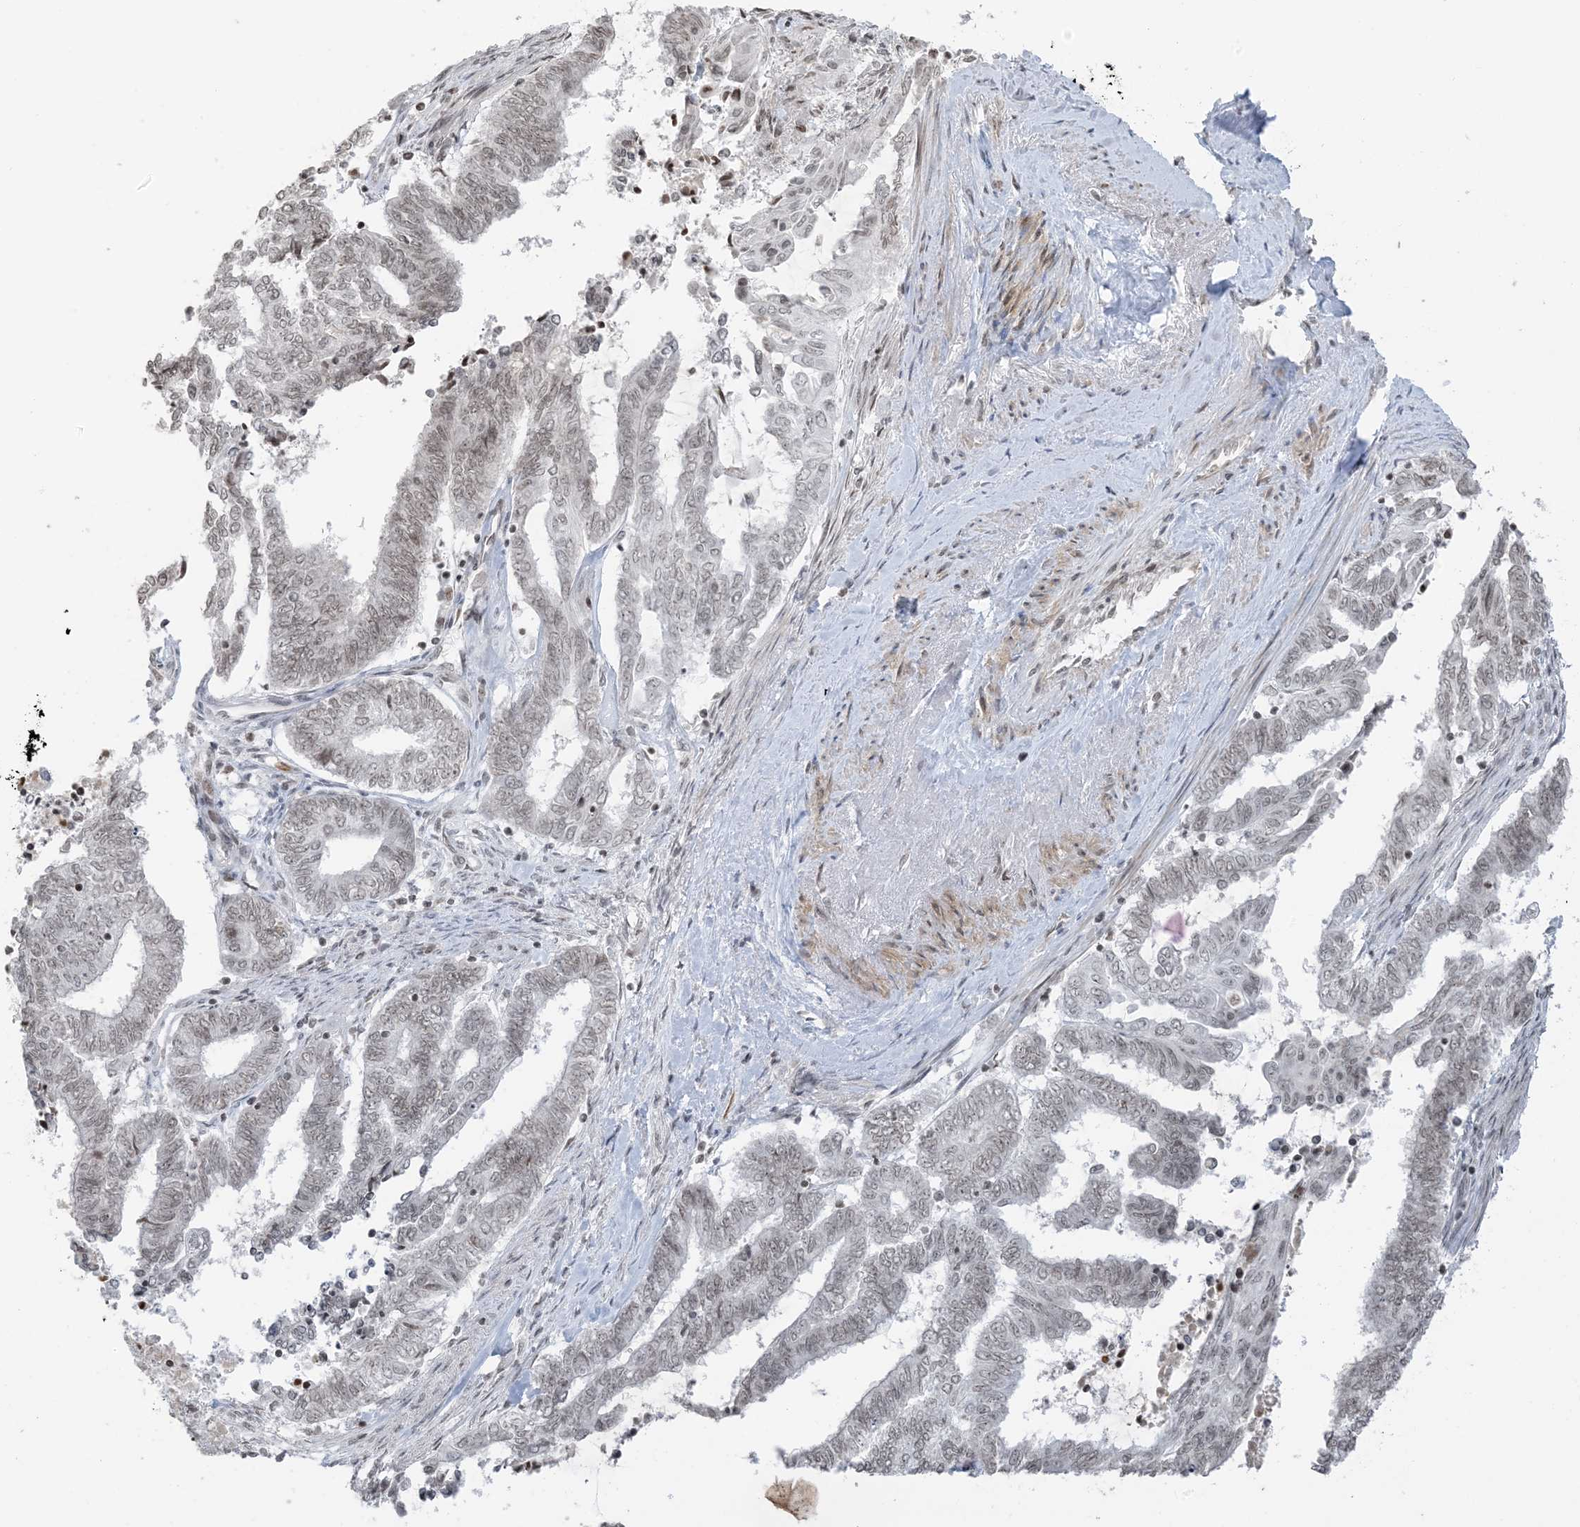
{"staining": {"intensity": "weak", "quantity": ">75%", "location": "nuclear"}, "tissue": "endometrial cancer", "cell_type": "Tumor cells", "image_type": "cancer", "snomed": [{"axis": "morphology", "description": "Adenocarcinoma, NOS"}, {"axis": "topography", "description": "Uterus"}, {"axis": "topography", "description": "Endometrium"}], "caption": "Immunohistochemistry photomicrograph of endometrial cancer stained for a protein (brown), which exhibits low levels of weak nuclear staining in approximately >75% of tumor cells.", "gene": "METAP1D", "patient": {"sex": "female", "age": 70}}